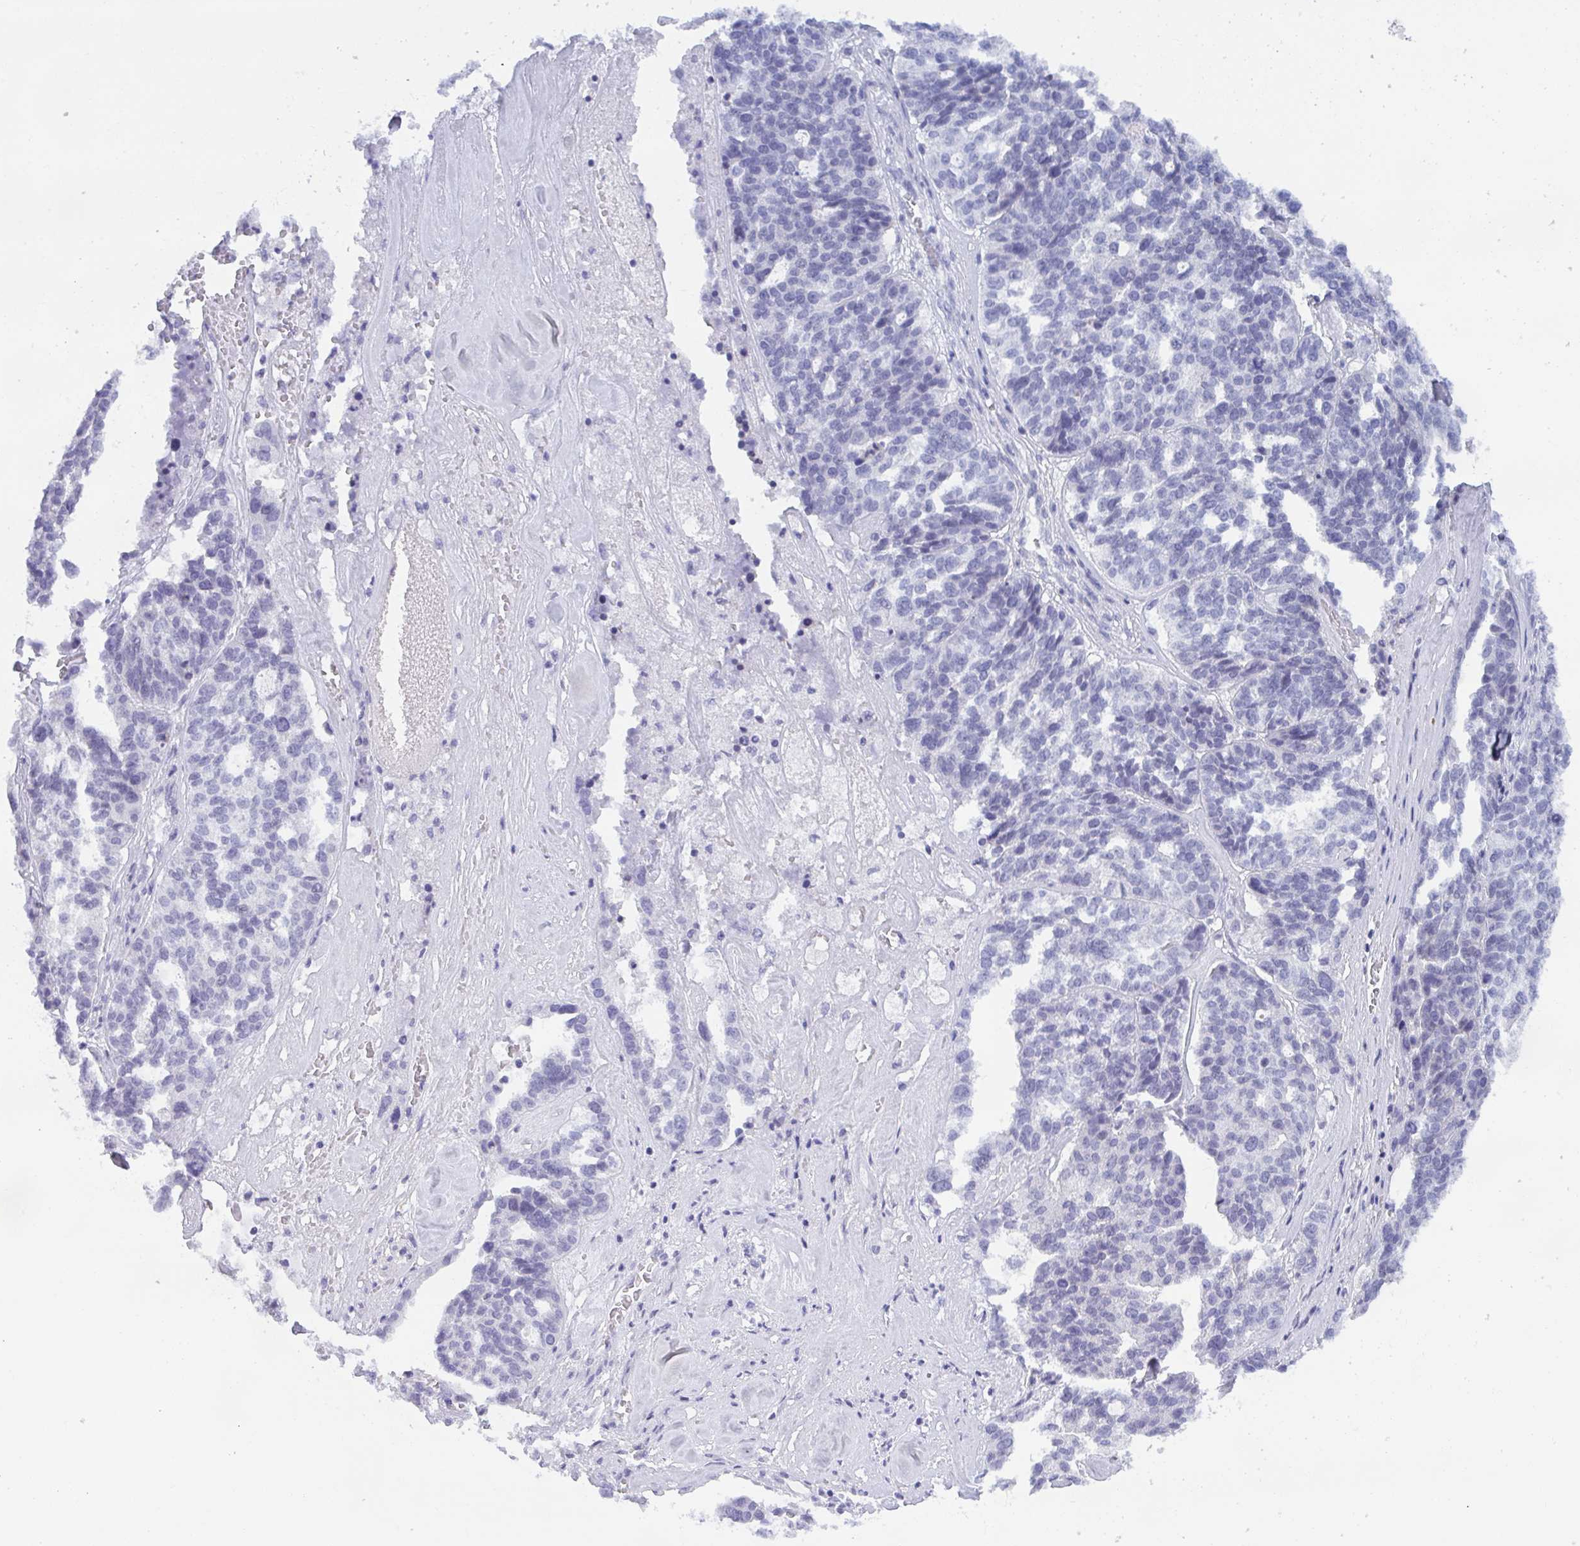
{"staining": {"intensity": "negative", "quantity": "none", "location": "none"}, "tissue": "ovarian cancer", "cell_type": "Tumor cells", "image_type": "cancer", "snomed": [{"axis": "morphology", "description": "Cystadenocarcinoma, serous, NOS"}, {"axis": "topography", "description": "Ovary"}], "caption": "This is an immunohistochemistry photomicrograph of ovarian cancer (serous cystadenocarcinoma). There is no positivity in tumor cells.", "gene": "BMAL2", "patient": {"sex": "female", "age": 59}}